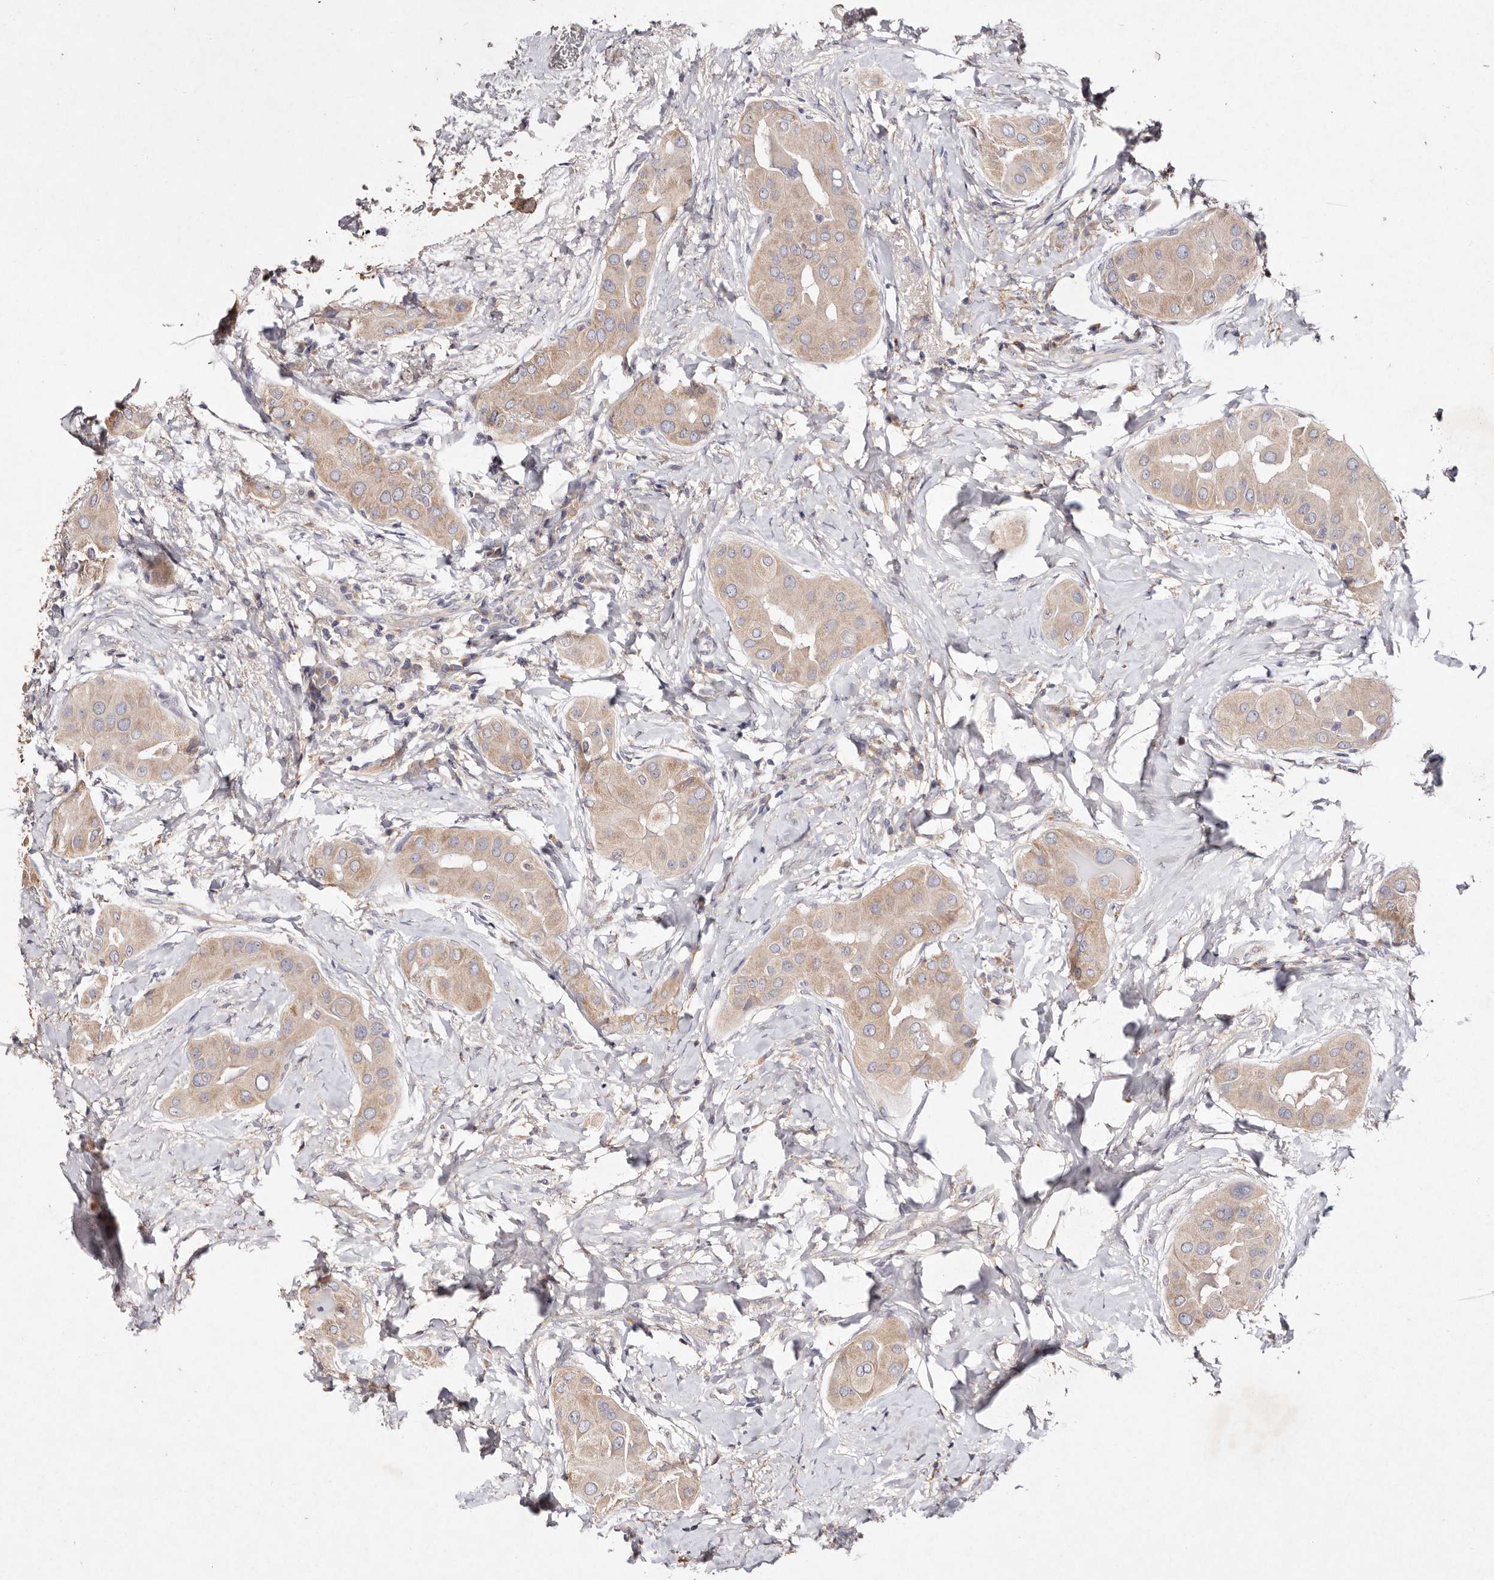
{"staining": {"intensity": "weak", "quantity": ">75%", "location": "cytoplasmic/membranous"}, "tissue": "thyroid cancer", "cell_type": "Tumor cells", "image_type": "cancer", "snomed": [{"axis": "morphology", "description": "Papillary adenocarcinoma, NOS"}, {"axis": "topography", "description": "Thyroid gland"}], "caption": "Brown immunohistochemical staining in human thyroid cancer (papillary adenocarcinoma) displays weak cytoplasmic/membranous staining in approximately >75% of tumor cells. The protein of interest is stained brown, and the nuclei are stained in blue (DAB IHC with brightfield microscopy, high magnification).", "gene": "TSC2", "patient": {"sex": "male", "age": 33}}